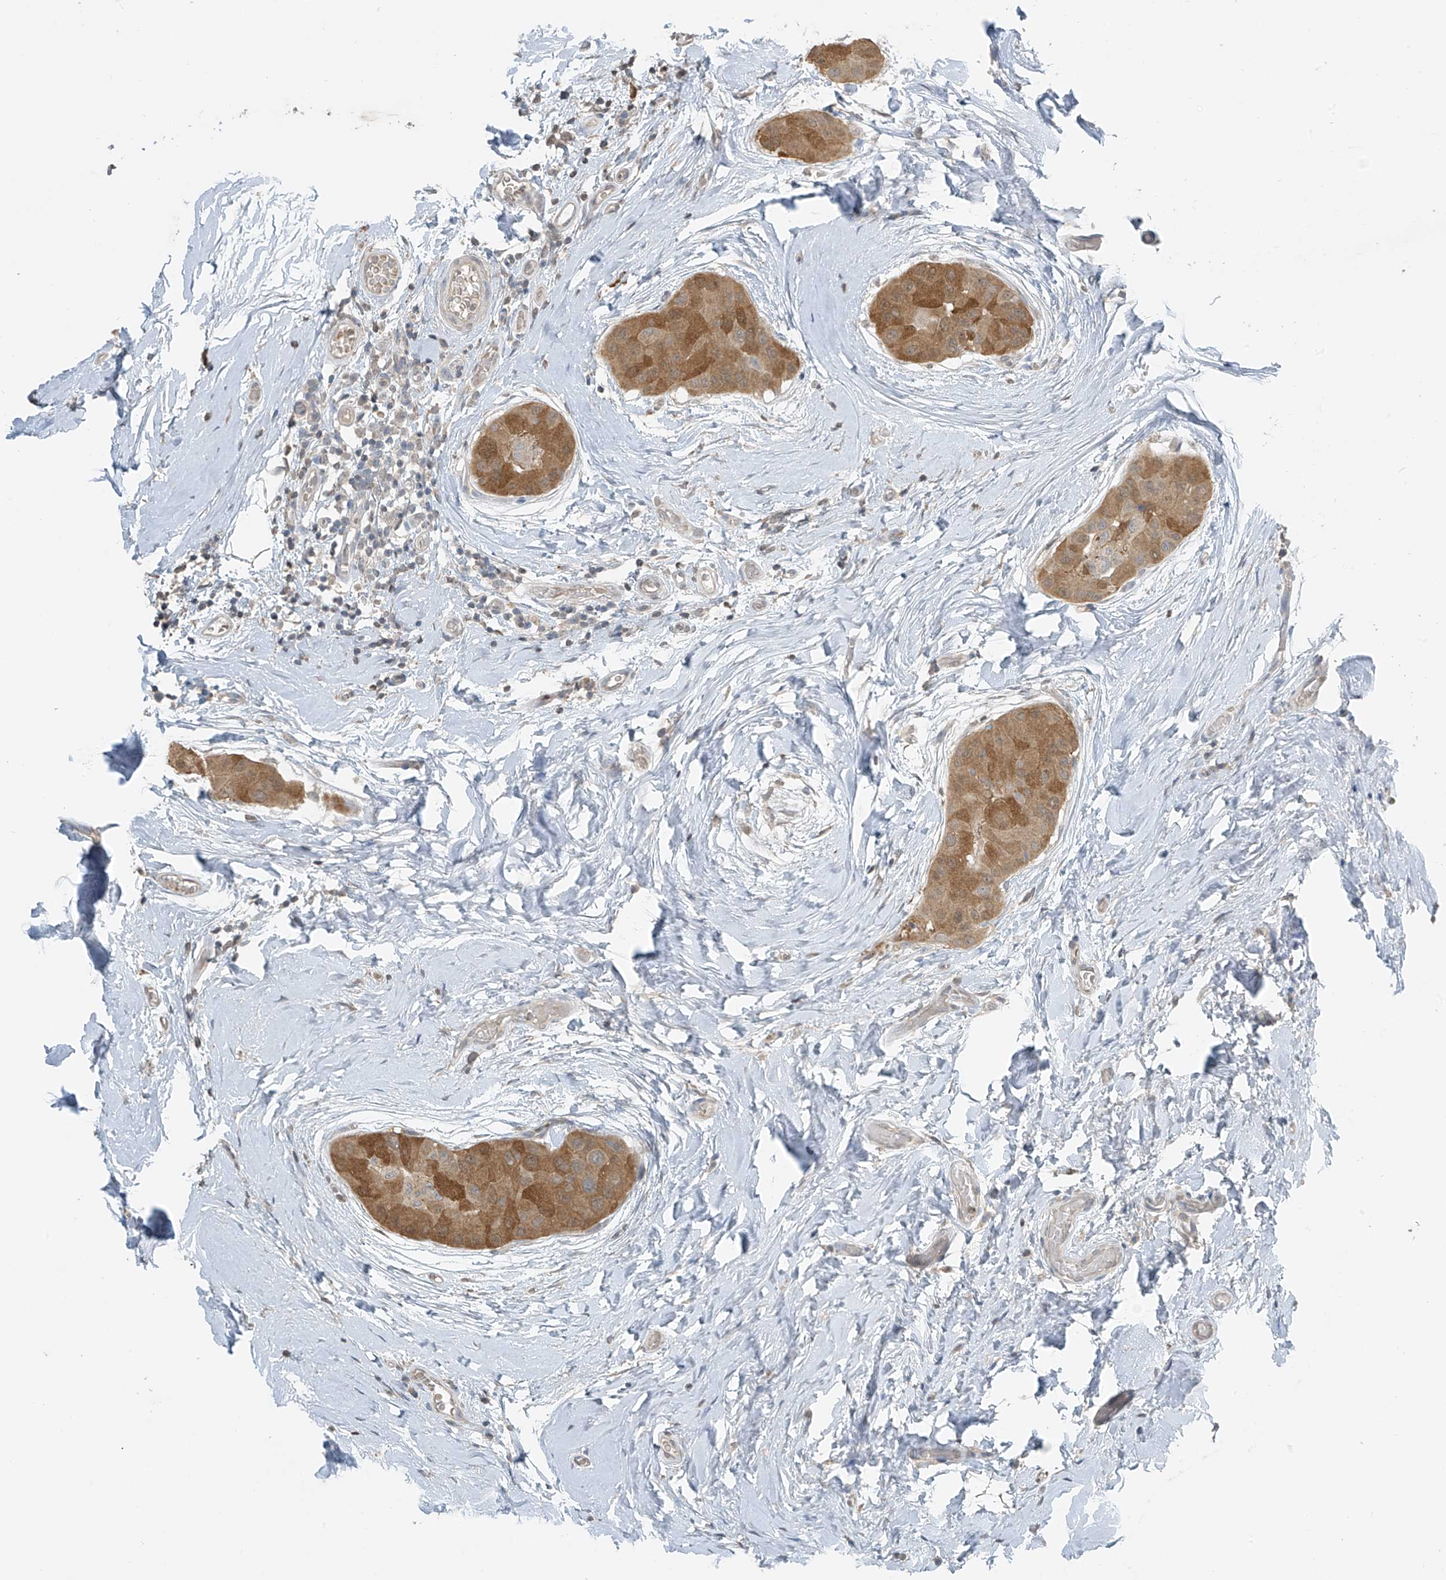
{"staining": {"intensity": "moderate", "quantity": ">75%", "location": "cytoplasmic/membranous"}, "tissue": "thyroid cancer", "cell_type": "Tumor cells", "image_type": "cancer", "snomed": [{"axis": "morphology", "description": "Papillary adenocarcinoma, NOS"}, {"axis": "topography", "description": "Thyroid gland"}], "caption": "Thyroid cancer stained with IHC exhibits moderate cytoplasmic/membranous expression in approximately >75% of tumor cells.", "gene": "HOXA11", "patient": {"sex": "male", "age": 33}}